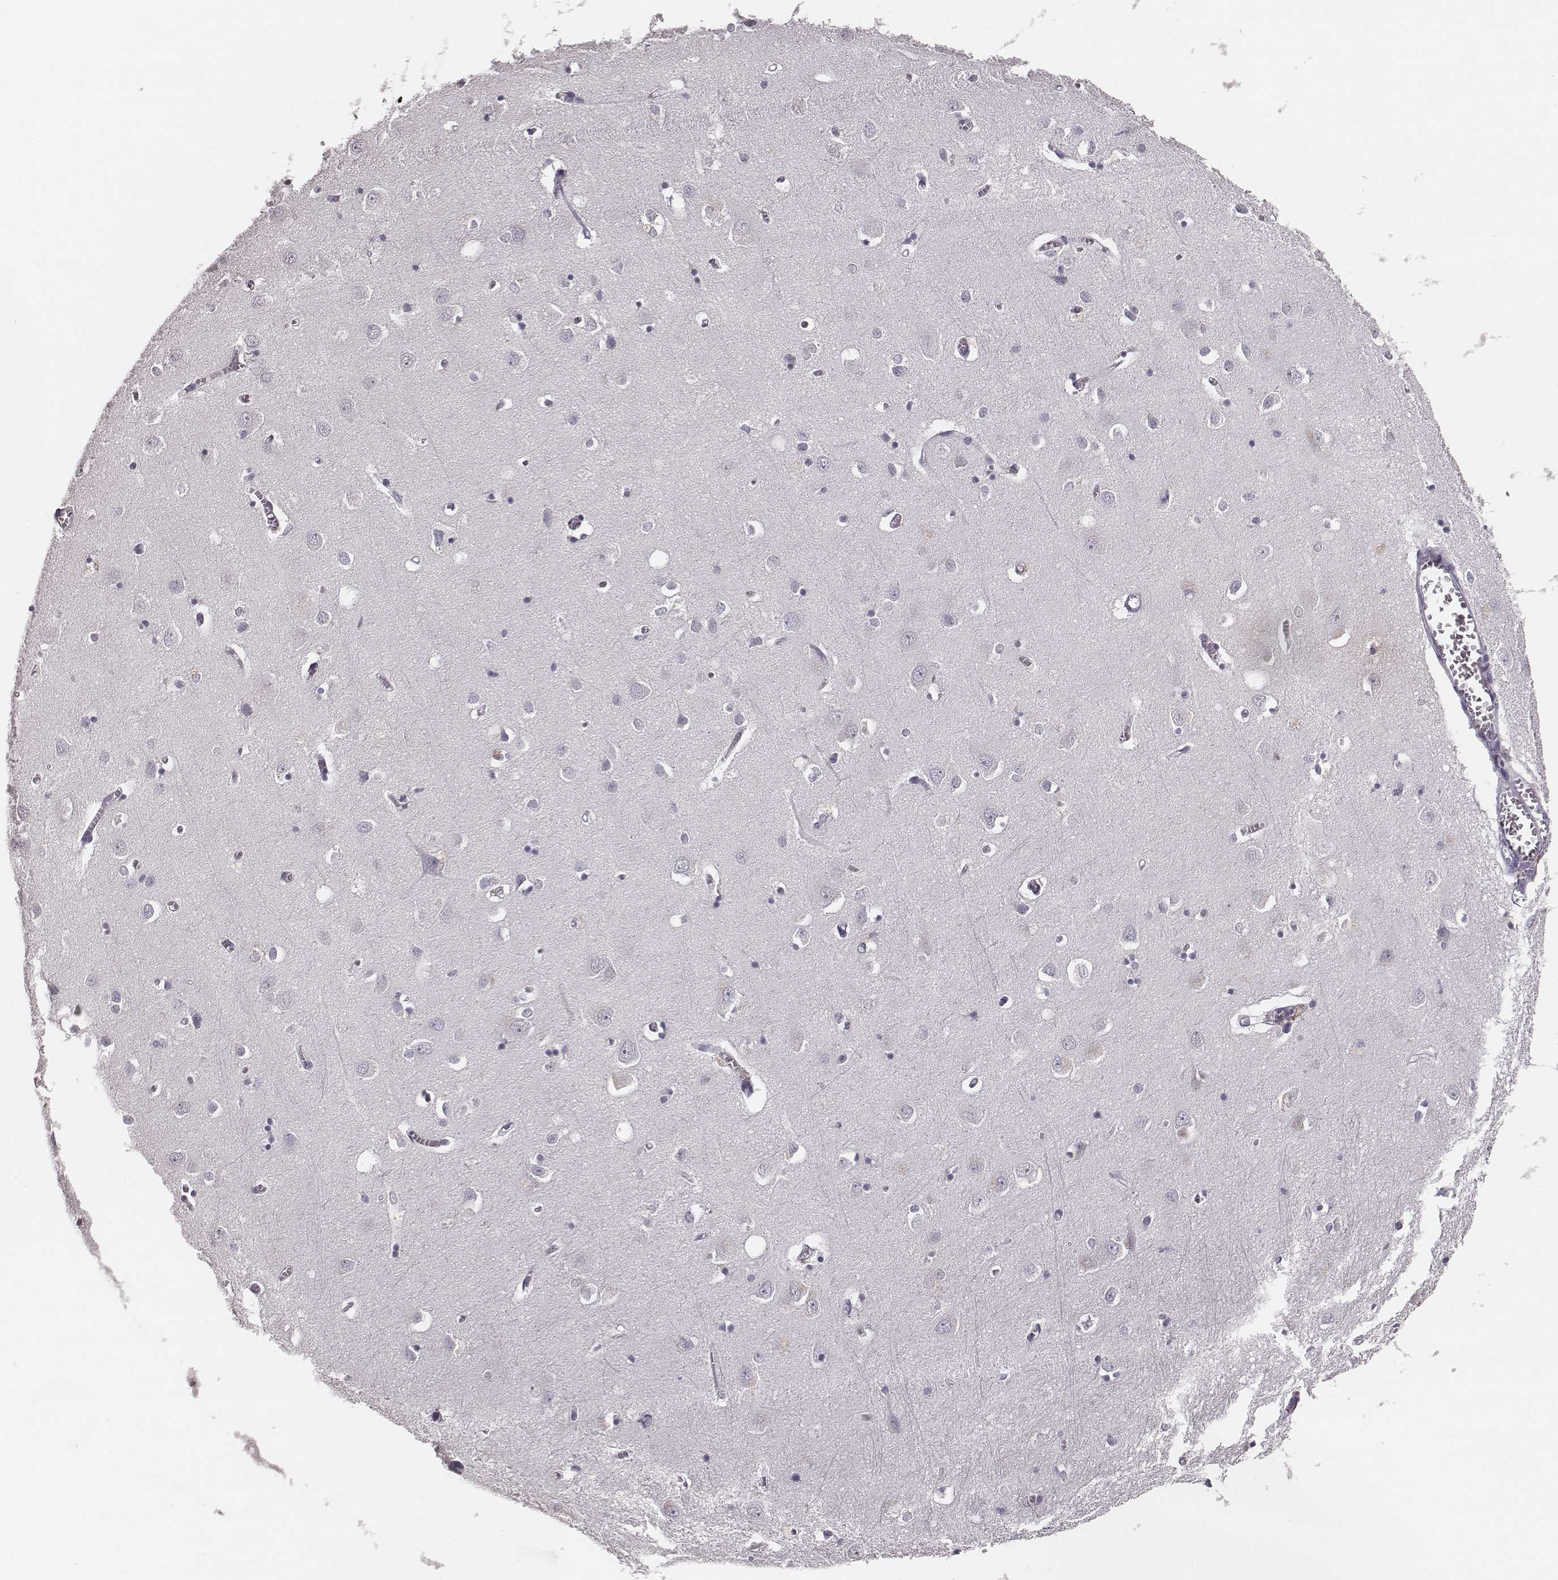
{"staining": {"intensity": "negative", "quantity": "none", "location": "none"}, "tissue": "cerebral cortex", "cell_type": "Endothelial cells", "image_type": "normal", "snomed": [{"axis": "morphology", "description": "Normal tissue, NOS"}, {"axis": "topography", "description": "Cerebral cortex"}], "caption": "This is a image of immunohistochemistry staining of unremarkable cerebral cortex, which shows no positivity in endothelial cells. (DAB immunohistochemistry (IHC) with hematoxylin counter stain).", "gene": "CSHL1", "patient": {"sex": "male", "age": 70}}